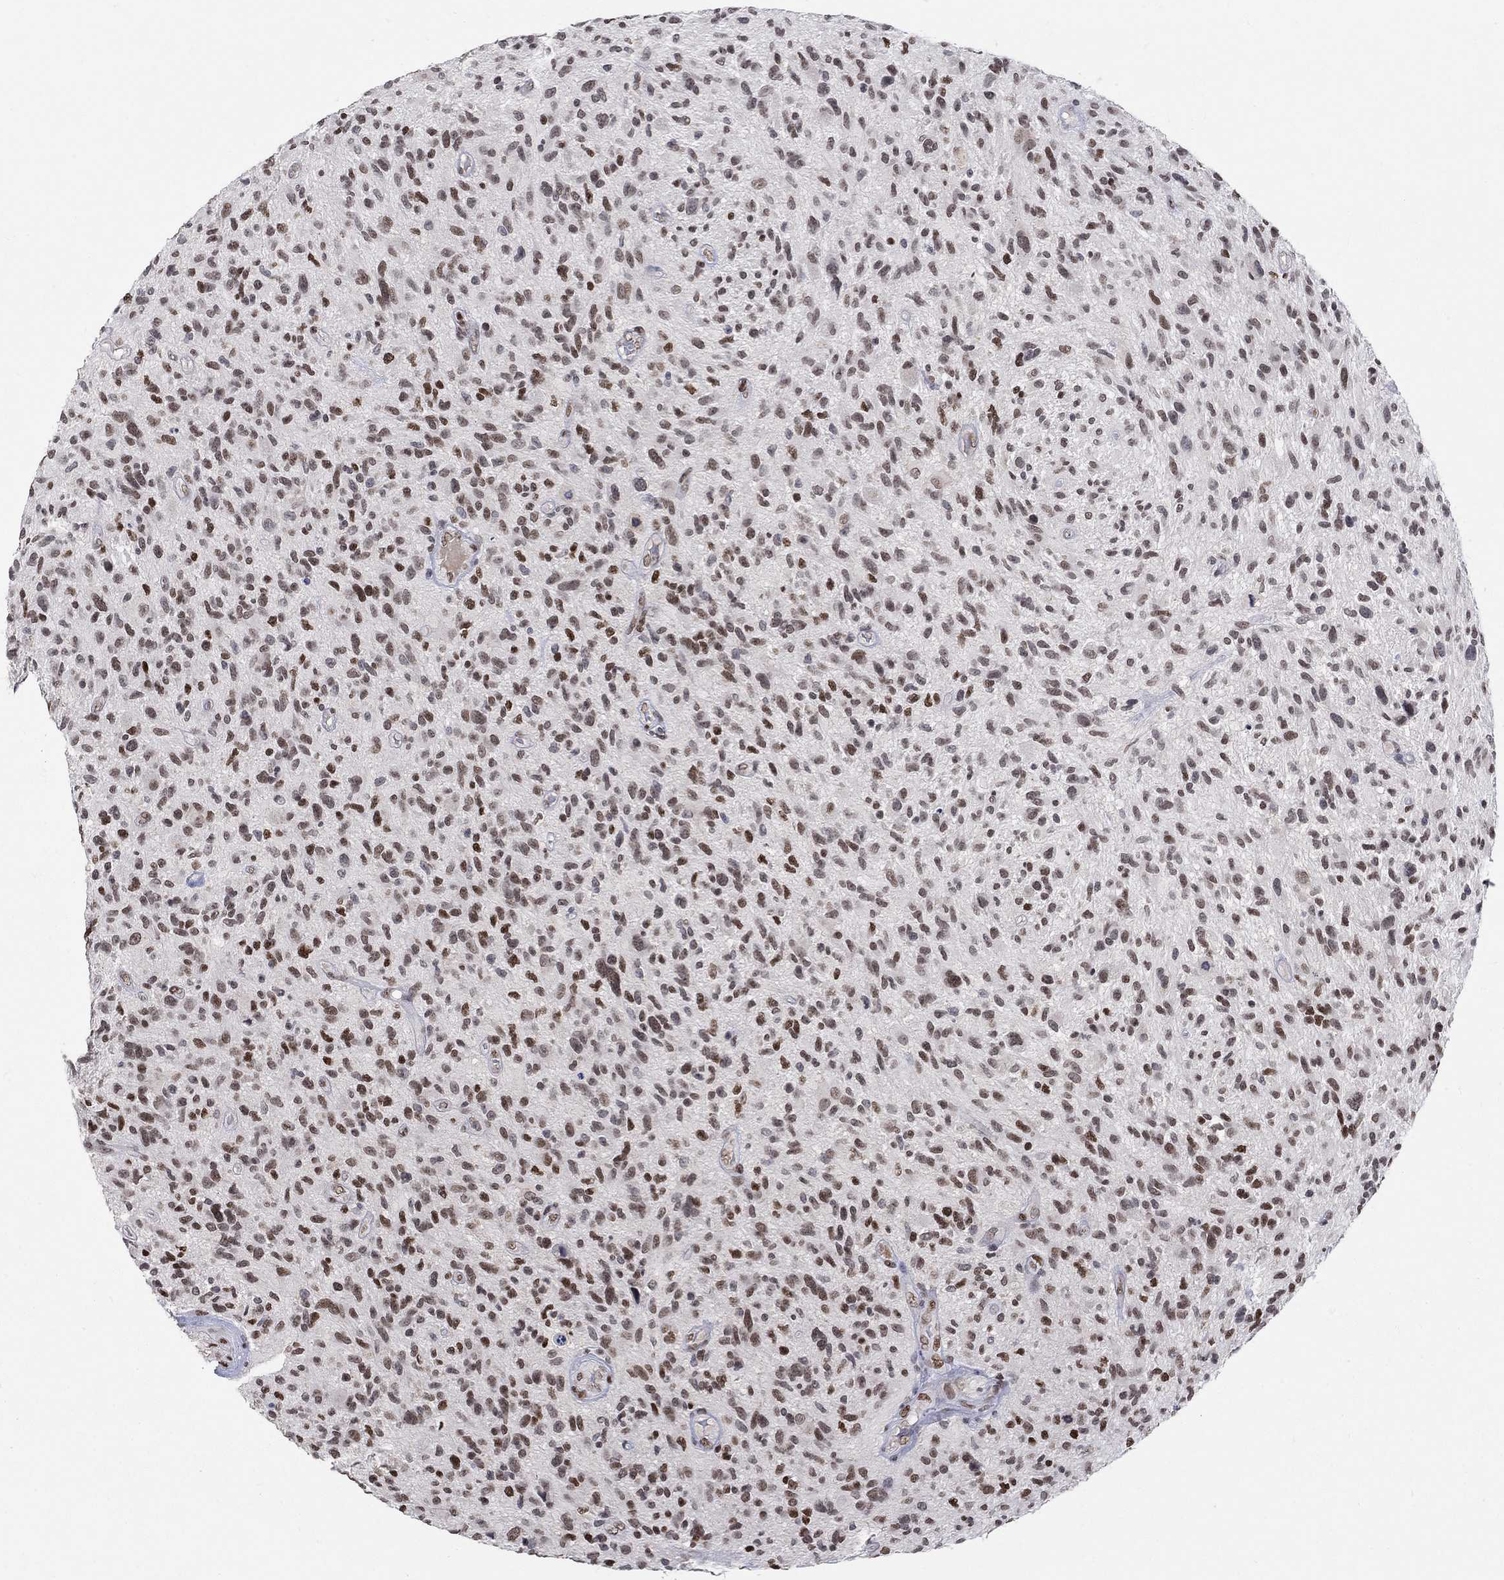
{"staining": {"intensity": "moderate", "quantity": ">75%", "location": "nuclear"}, "tissue": "glioma", "cell_type": "Tumor cells", "image_type": "cancer", "snomed": [{"axis": "morphology", "description": "Glioma, malignant, High grade"}, {"axis": "topography", "description": "Brain"}], "caption": "Glioma stained with a protein marker exhibits moderate staining in tumor cells.", "gene": "KLF12", "patient": {"sex": "male", "age": 47}}